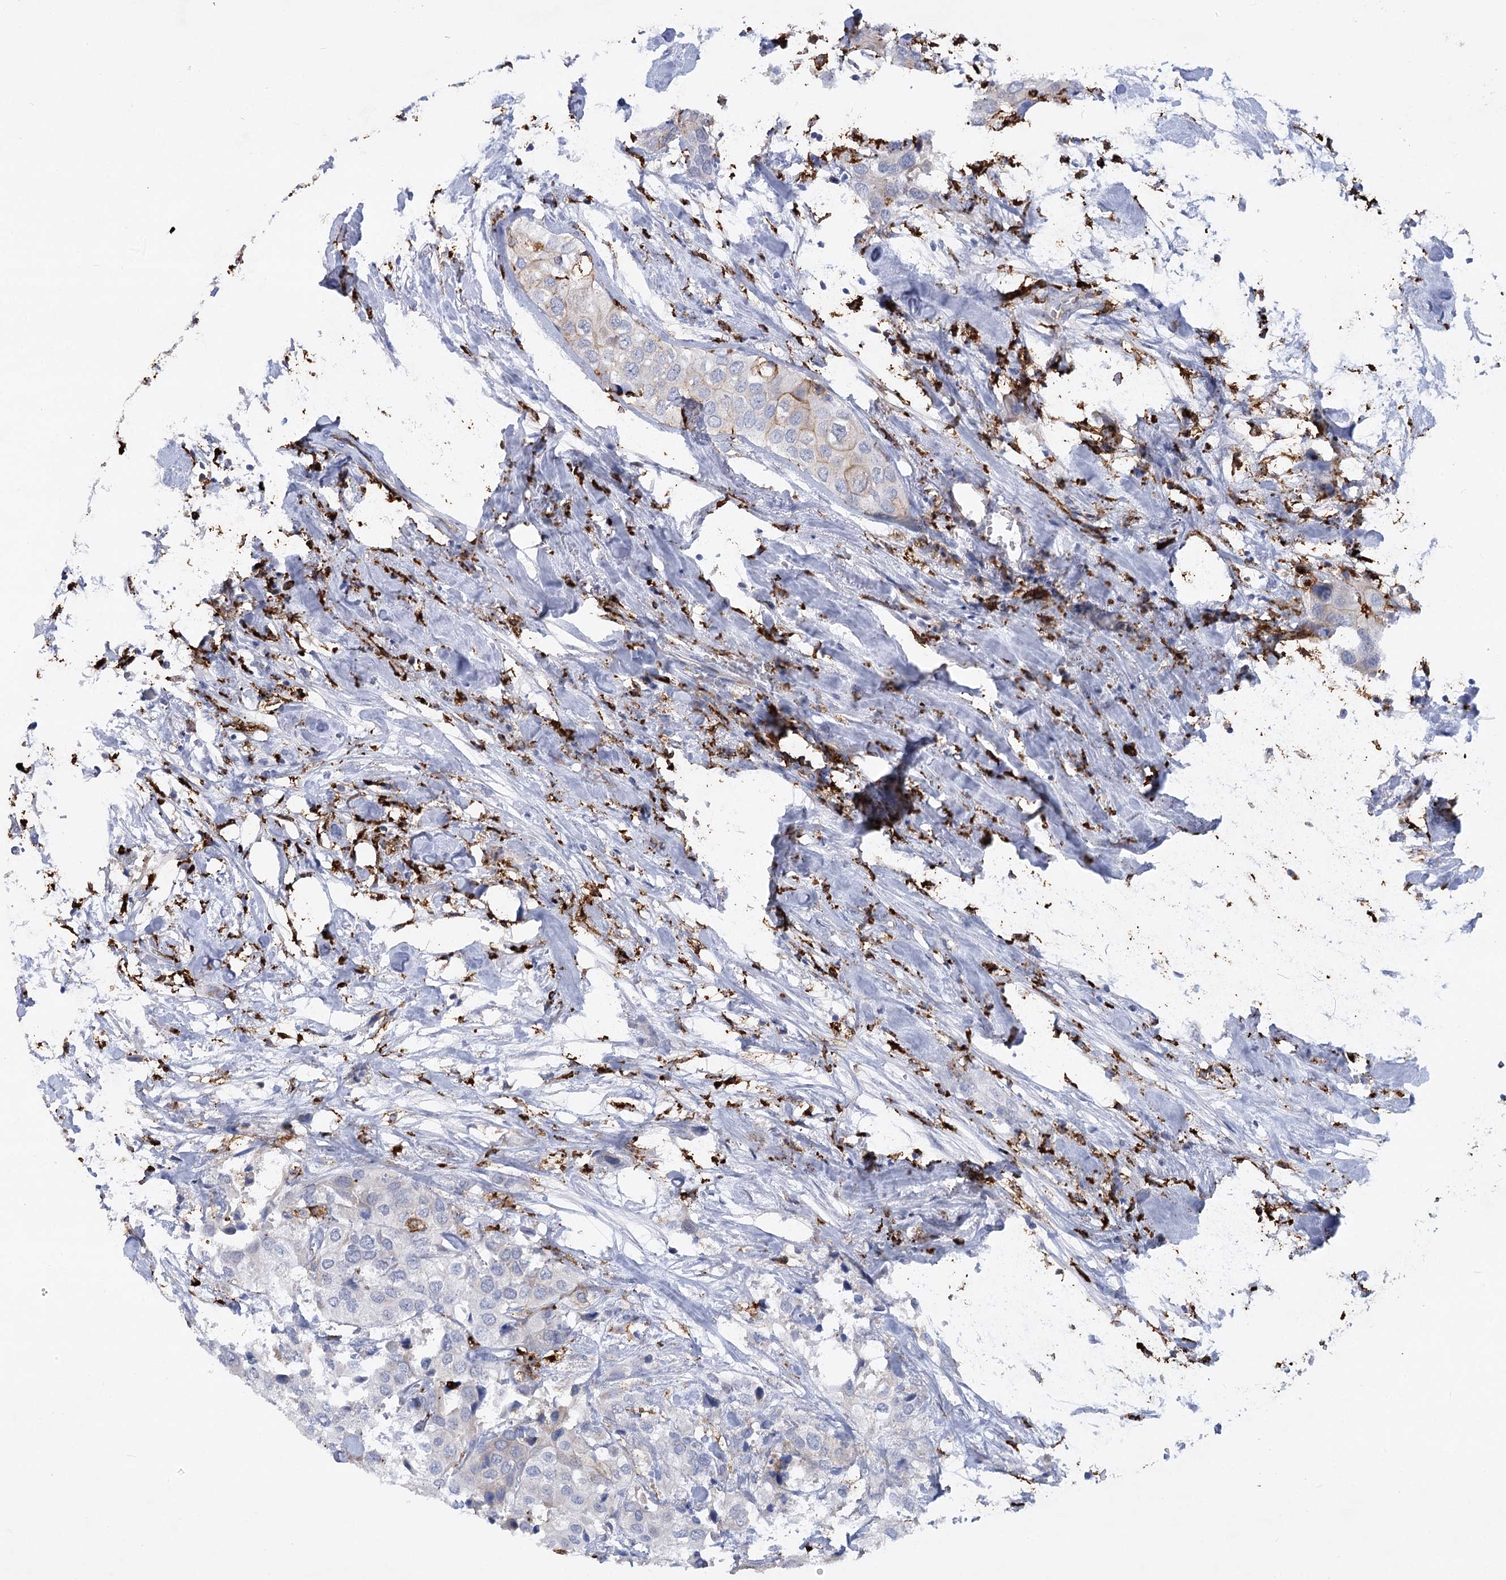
{"staining": {"intensity": "negative", "quantity": "none", "location": "none"}, "tissue": "urothelial cancer", "cell_type": "Tumor cells", "image_type": "cancer", "snomed": [{"axis": "morphology", "description": "Urothelial carcinoma, High grade"}, {"axis": "topography", "description": "Urinary bladder"}], "caption": "The micrograph reveals no significant positivity in tumor cells of high-grade urothelial carcinoma. (IHC, brightfield microscopy, high magnification).", "gene": "PIWIL4", "patient": {"sex": "male", "age": 64}}